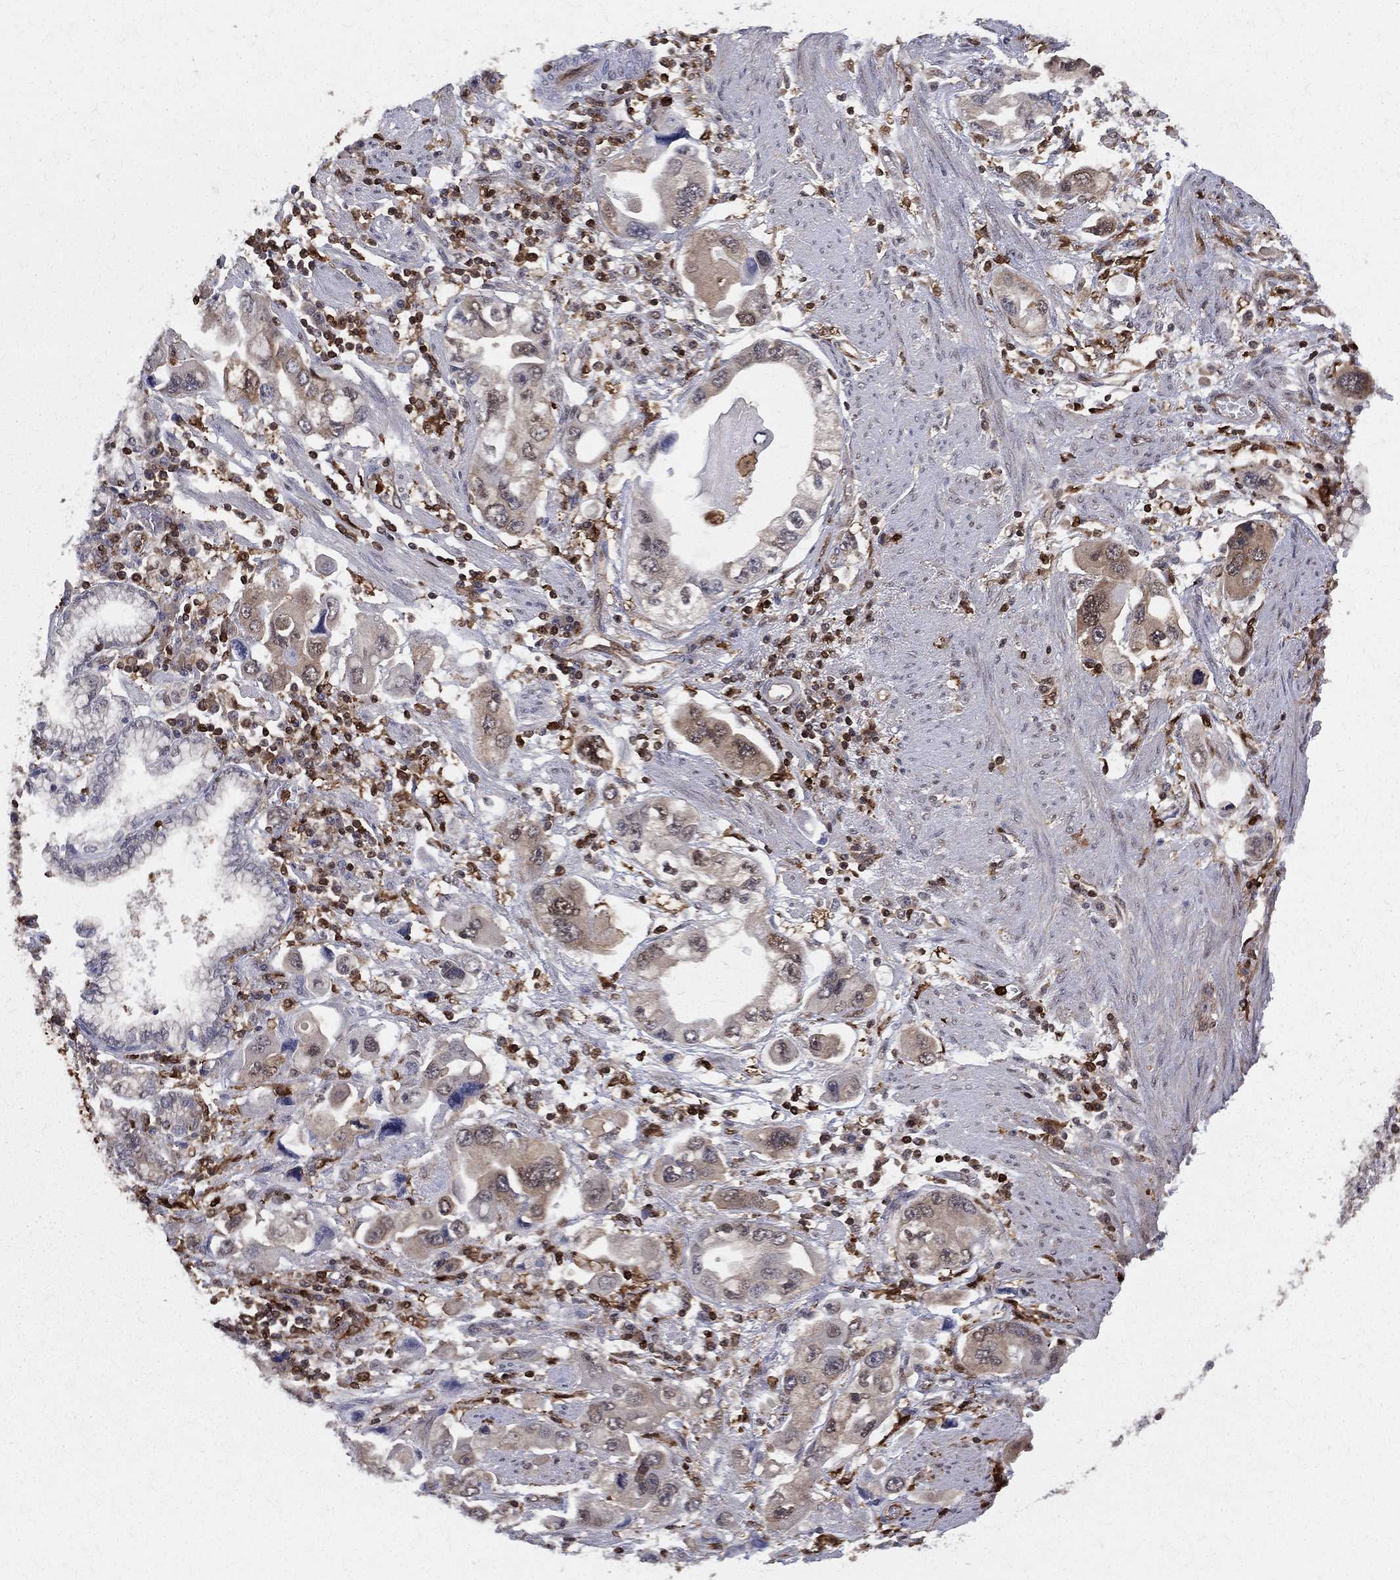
{"staining": {"intensity": "weak", "quantity": "<25%", "location": "cytoplasmic/membranous"}, "tissue": "stomach cancer", "cell_type": "Tumor cells", "image_type": "cancer", "snomed": [{"axis": "morphology", "description": "Adenocarcinoma, NOS"}, {"axis": "topography", "description": "Stomach, lower"}], "caption": "High magnification brightfield microscopy of stomach cancer (adenocarcinoma) stained with DAB (brown) and counterstained with hematoxylin (blue): tumor cells show no significant staining.", "gene": "ENO1", "patient": {"sex": "female", "age": 93}}